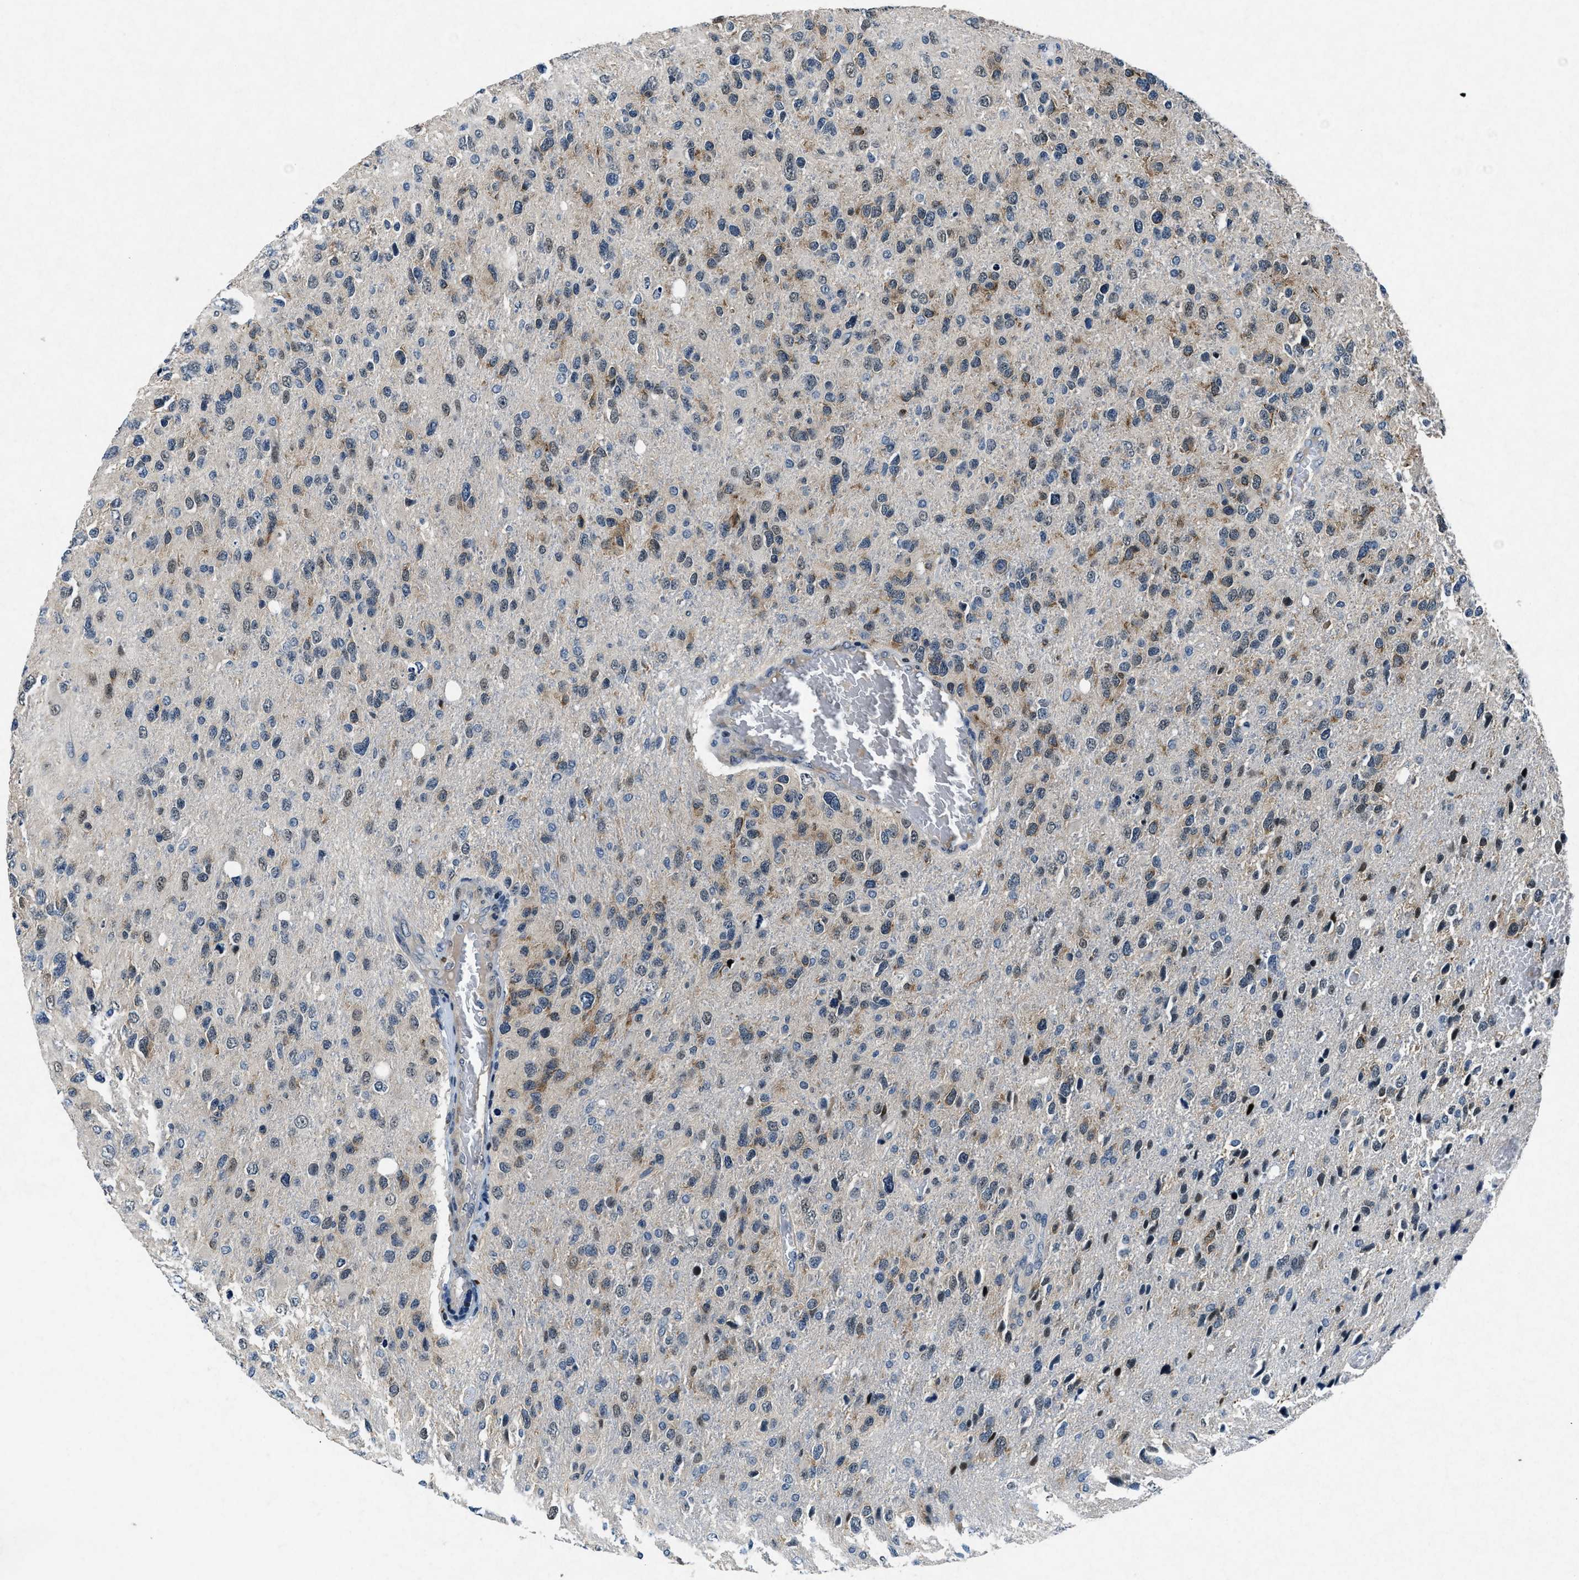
{"staining": {"intensity": "moderate", "quantity": "<25%", "location": "cytoplasmic/membranous"}, "tissue": "glioma", "cell_type": "Tumor cells", "image_type": "cancer", "snomed": [{"axis": "morphology", "description": "Glioma, malignant, High grade"}, {"axis": "topography", "description": "Brain"}], "caption": "High-grade glioma (malignant) stained with DAB (3,3'-diaminobenzidine) IHC demonstrates low levels of moderate cytoplasmic/membranous expression in approximately <25% of tumor cells. (DAB = brown stain, brightfield microscopy at high magnification).", "gene": "PHLDA1", "patient": {"sex": "female", "age": 58}}